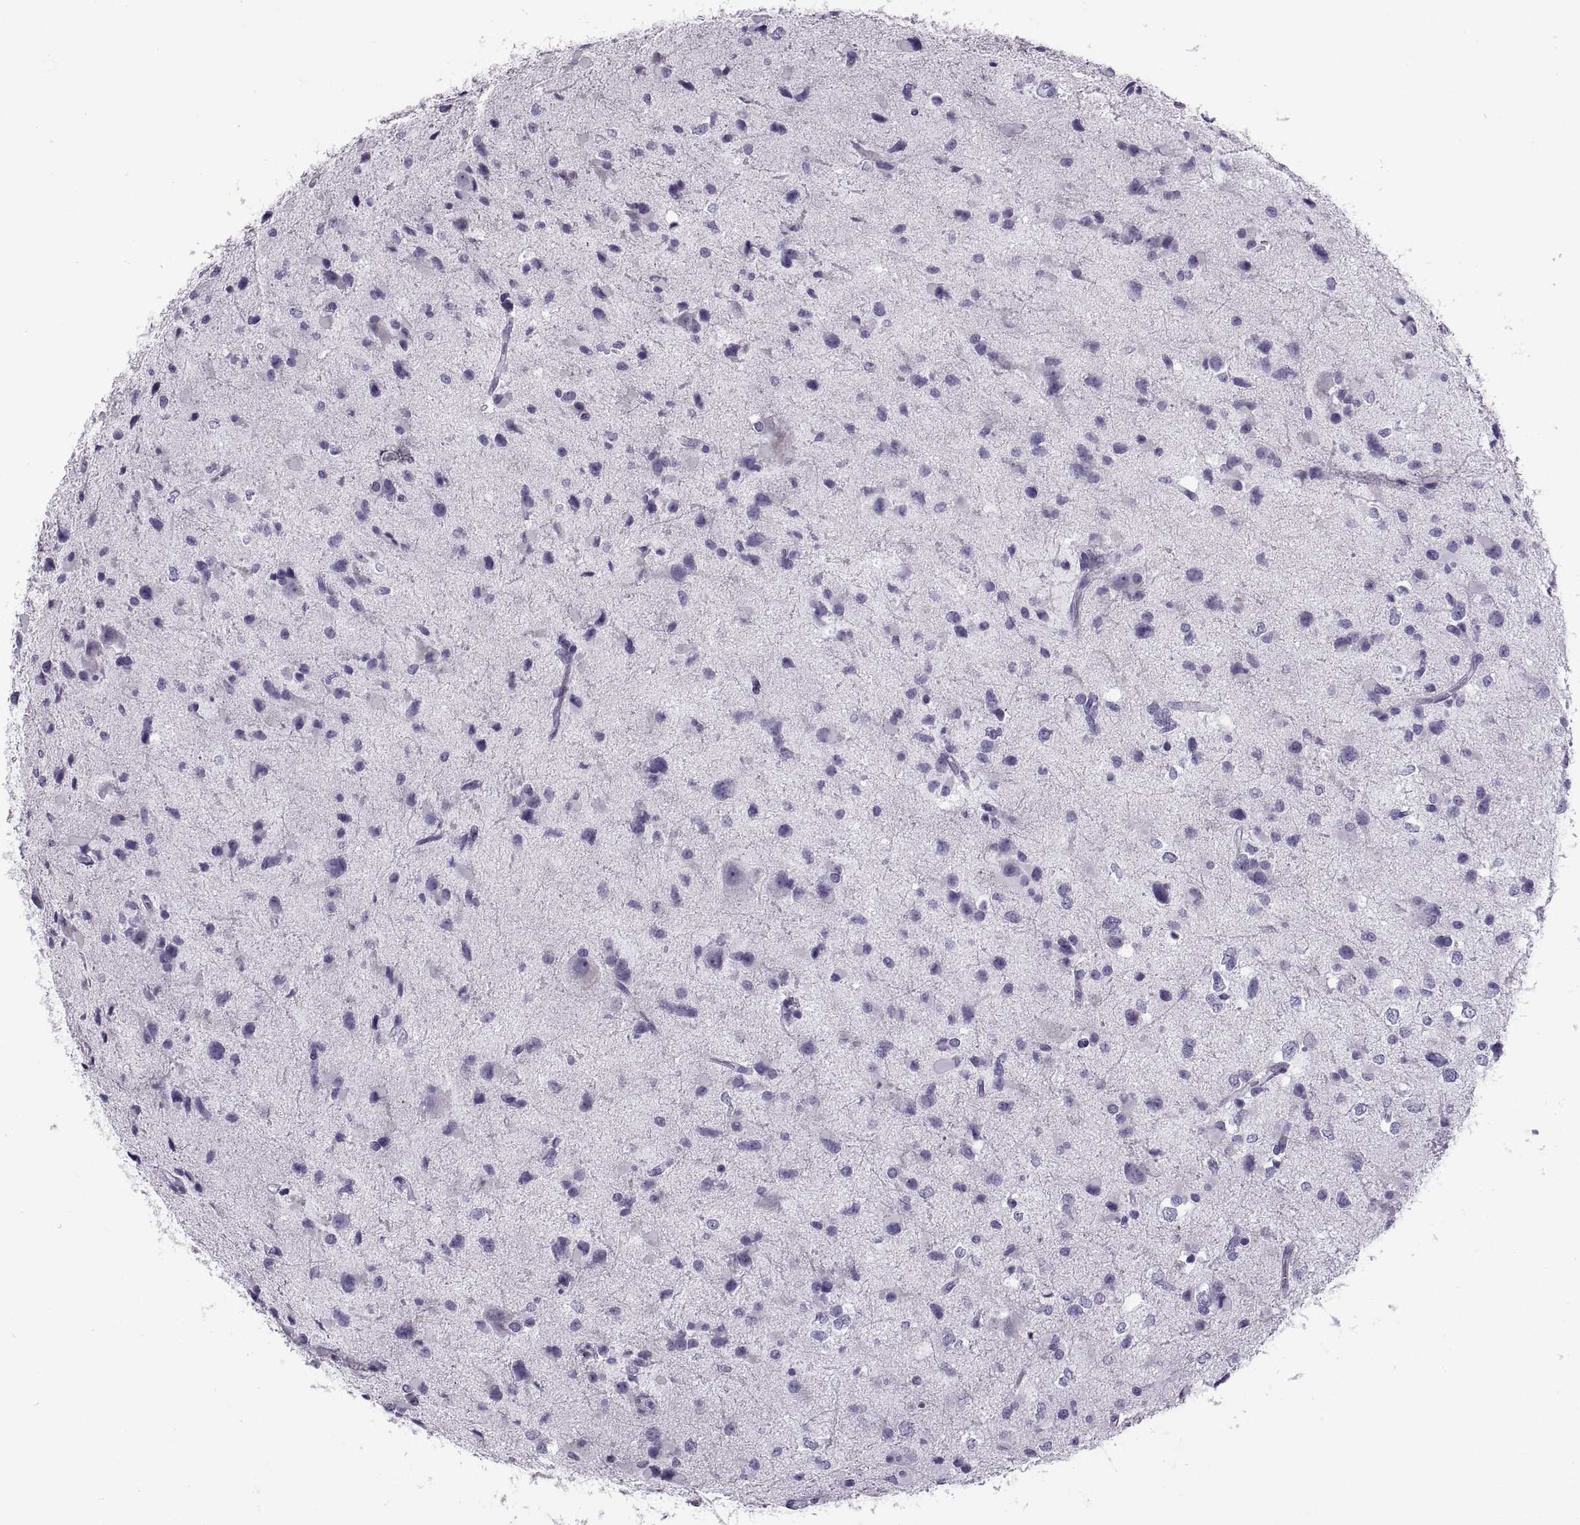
{"staining": {"intensity": "negative", "quantity": "none", "location": "none"}, "tissue": "glioma", "cell_type": "Tumor cells", "image_type": "cancer", "snomed": [{"axis": "morphology", "description": "Glioma, malignant, Low grade"}, {"axis": "topography", "description": "Brain"}], "caption": "Immunohistochemistry (IHC) histopathology image of neoplastic tissue: malignant glioma (low-grade) stained with DAB exhibits no significant protein expression in tumor cells. Nuclei are stained in blue.", "gene": "RLBP1", "patient": {"sex": "female", "age": 32}}